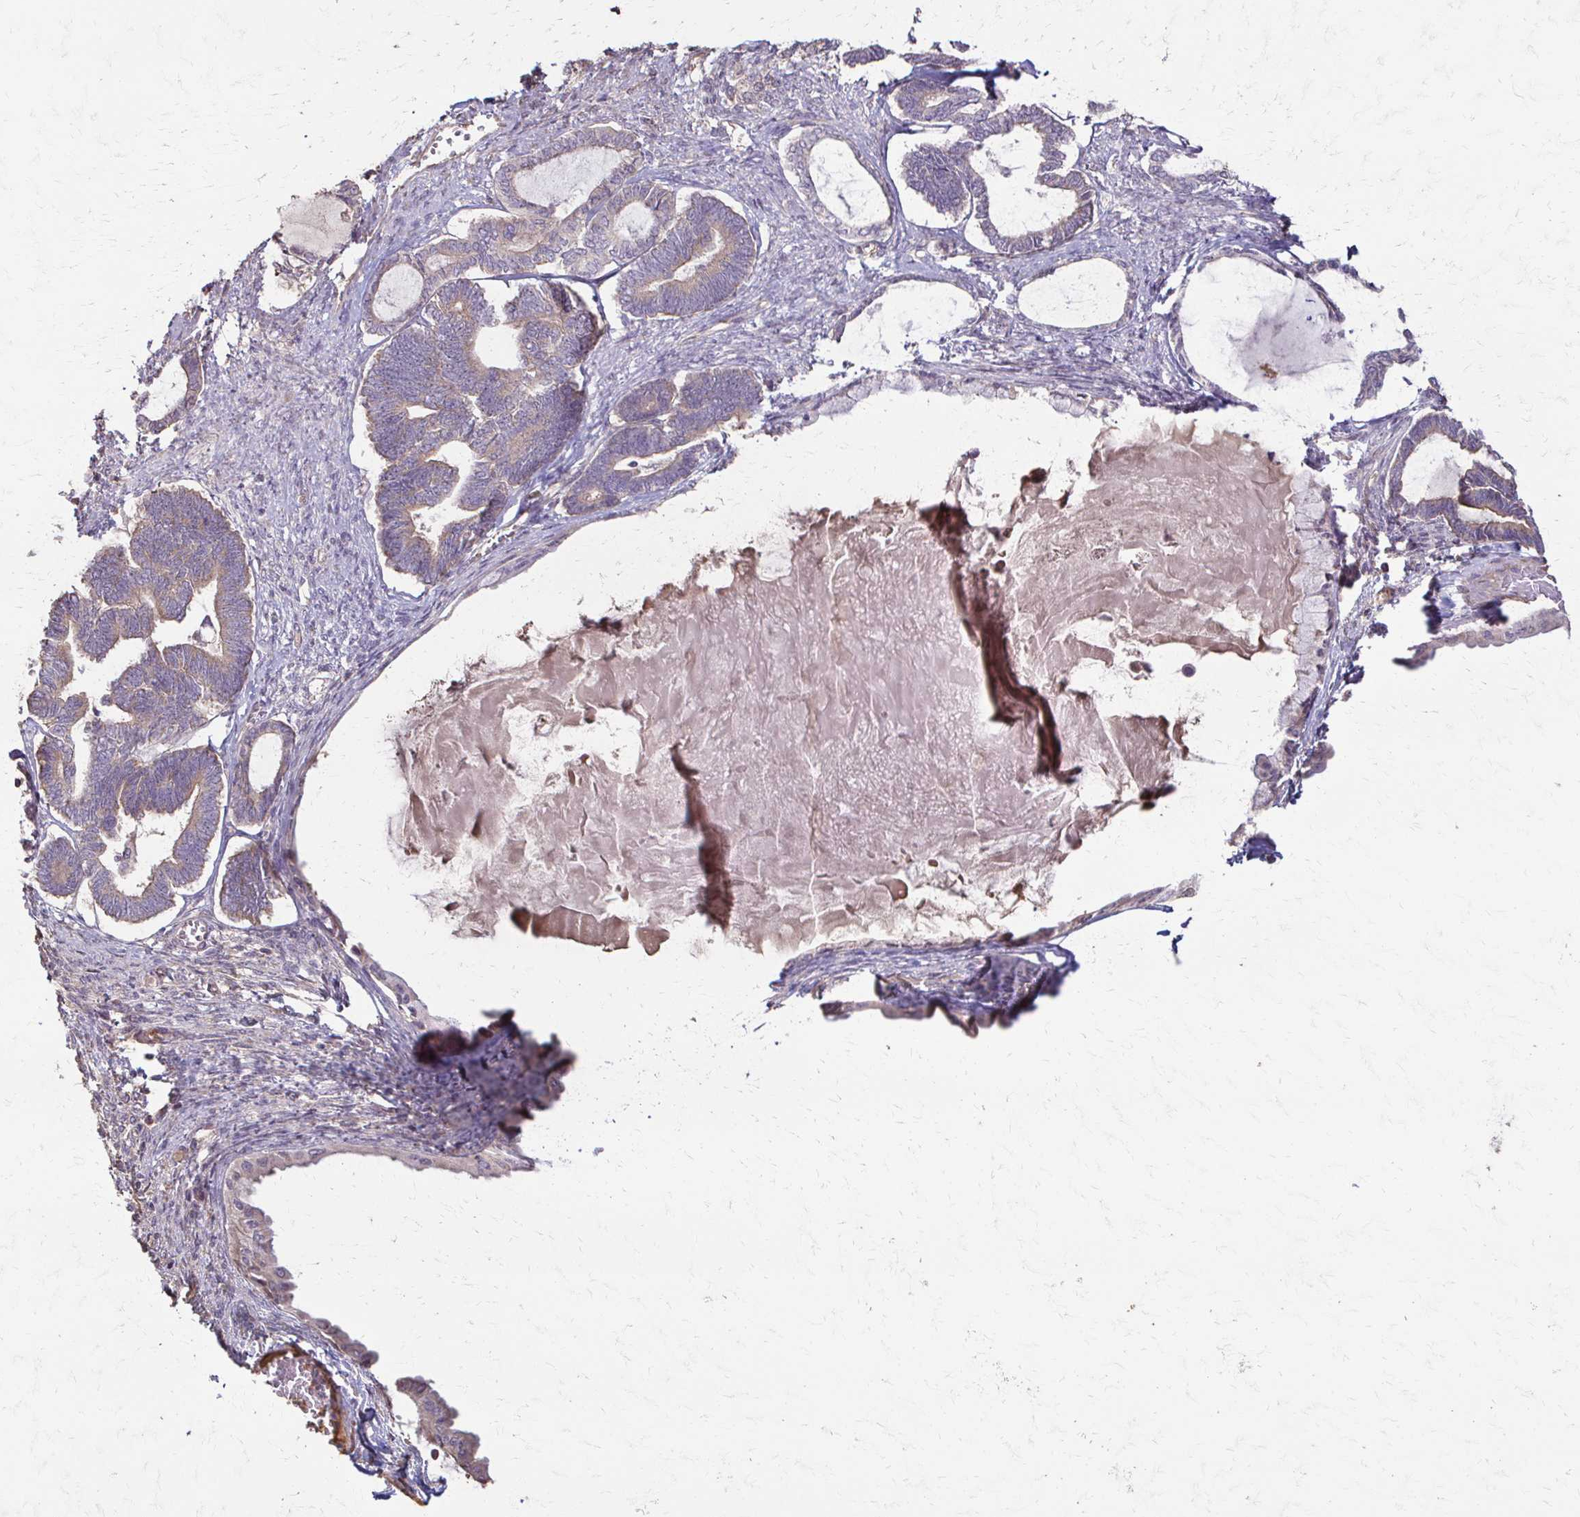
{"staining": {"intensity": "weak", "quantity": "25%-75%", "location": "cytoplasmic/membranous"}, "tissue": "ovarian cancer", "cell_type": "Tumor cells", "image_type": "cancer", "snomed": [{"axis": "morphology", "description": "Carcinoma, endometroid"}, {"axis": "topography", "description": "Ovary"}], "caption": "Endometroid carcinoma (ovarian) stained with immunohistochemistry demonstrates weak cytoplasmic/membranous positivity in about 25%-75% of tumor cells. (Stains: DAB in brown, nuclei in blue, Microscopy: brightfield microscopy at high magnification).", "gene": "IL18BP", "patient": {"sex": "female", "age": 70}}